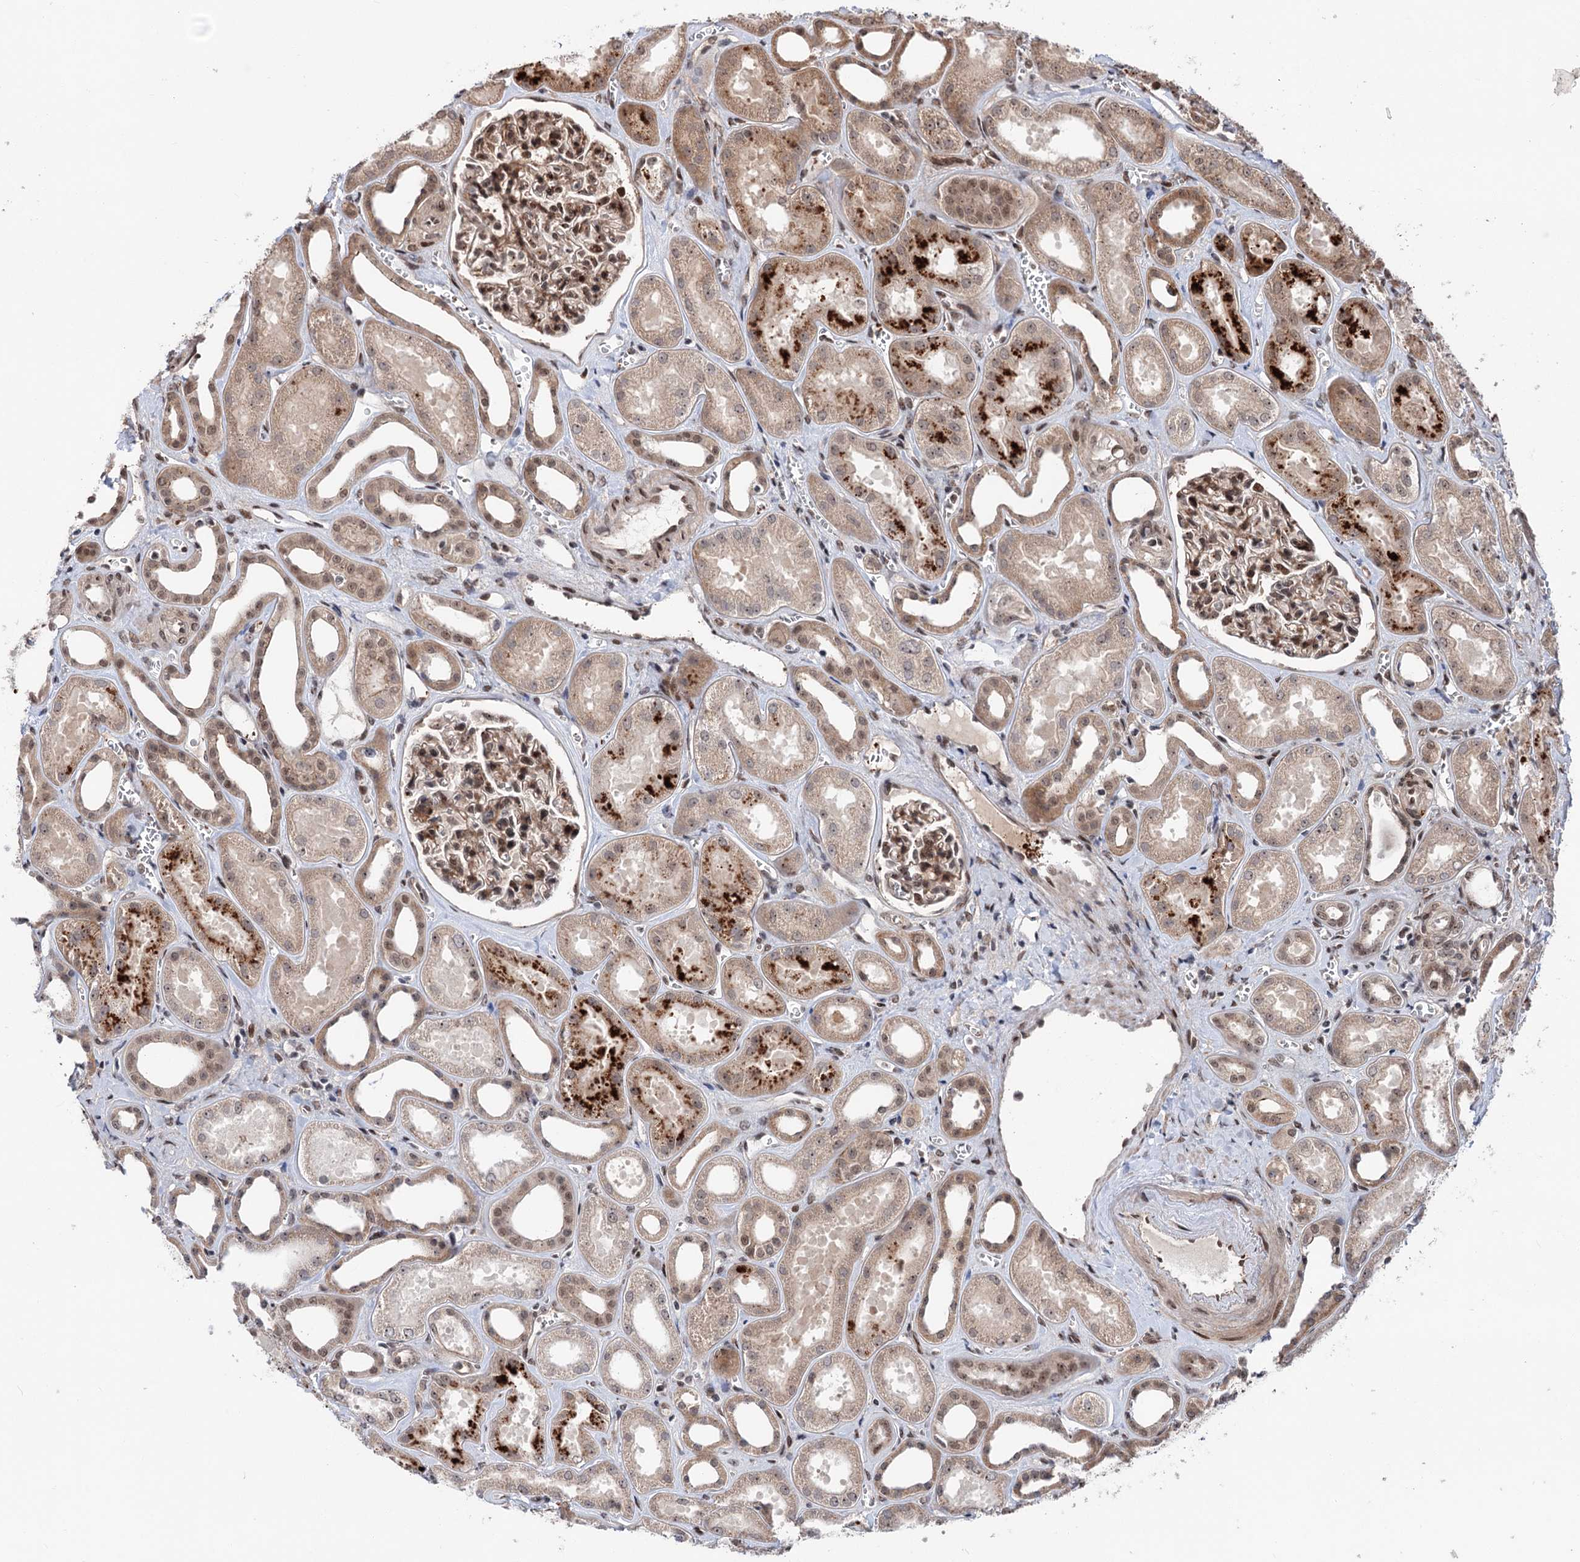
{"staining": {"intensity": "moderate", "quantity": ">75%", "location": "cytoplasmic/membranous,nuclear"}, "tissue": "kidney", "cell_type": "Cells in glomeruli", "image_type": "normal", "snomed": [{"axis": "morphology", "description": "Normal tissue, NOS"}, {"axis": "morphology", "description": "Adenocarcinoma, NOS"}, {"axis": "topography", "description": "Kidney"}], "caption": "A high-resolution photomicrograph shows IHC staining of benign kidney, which demonstrates moderate cytoplasmic/membranous,nuclear positivity in about >75% of cells in glomeruli.", "gene": "MAML1", "patient": {"sex": "female", "age": 68}}